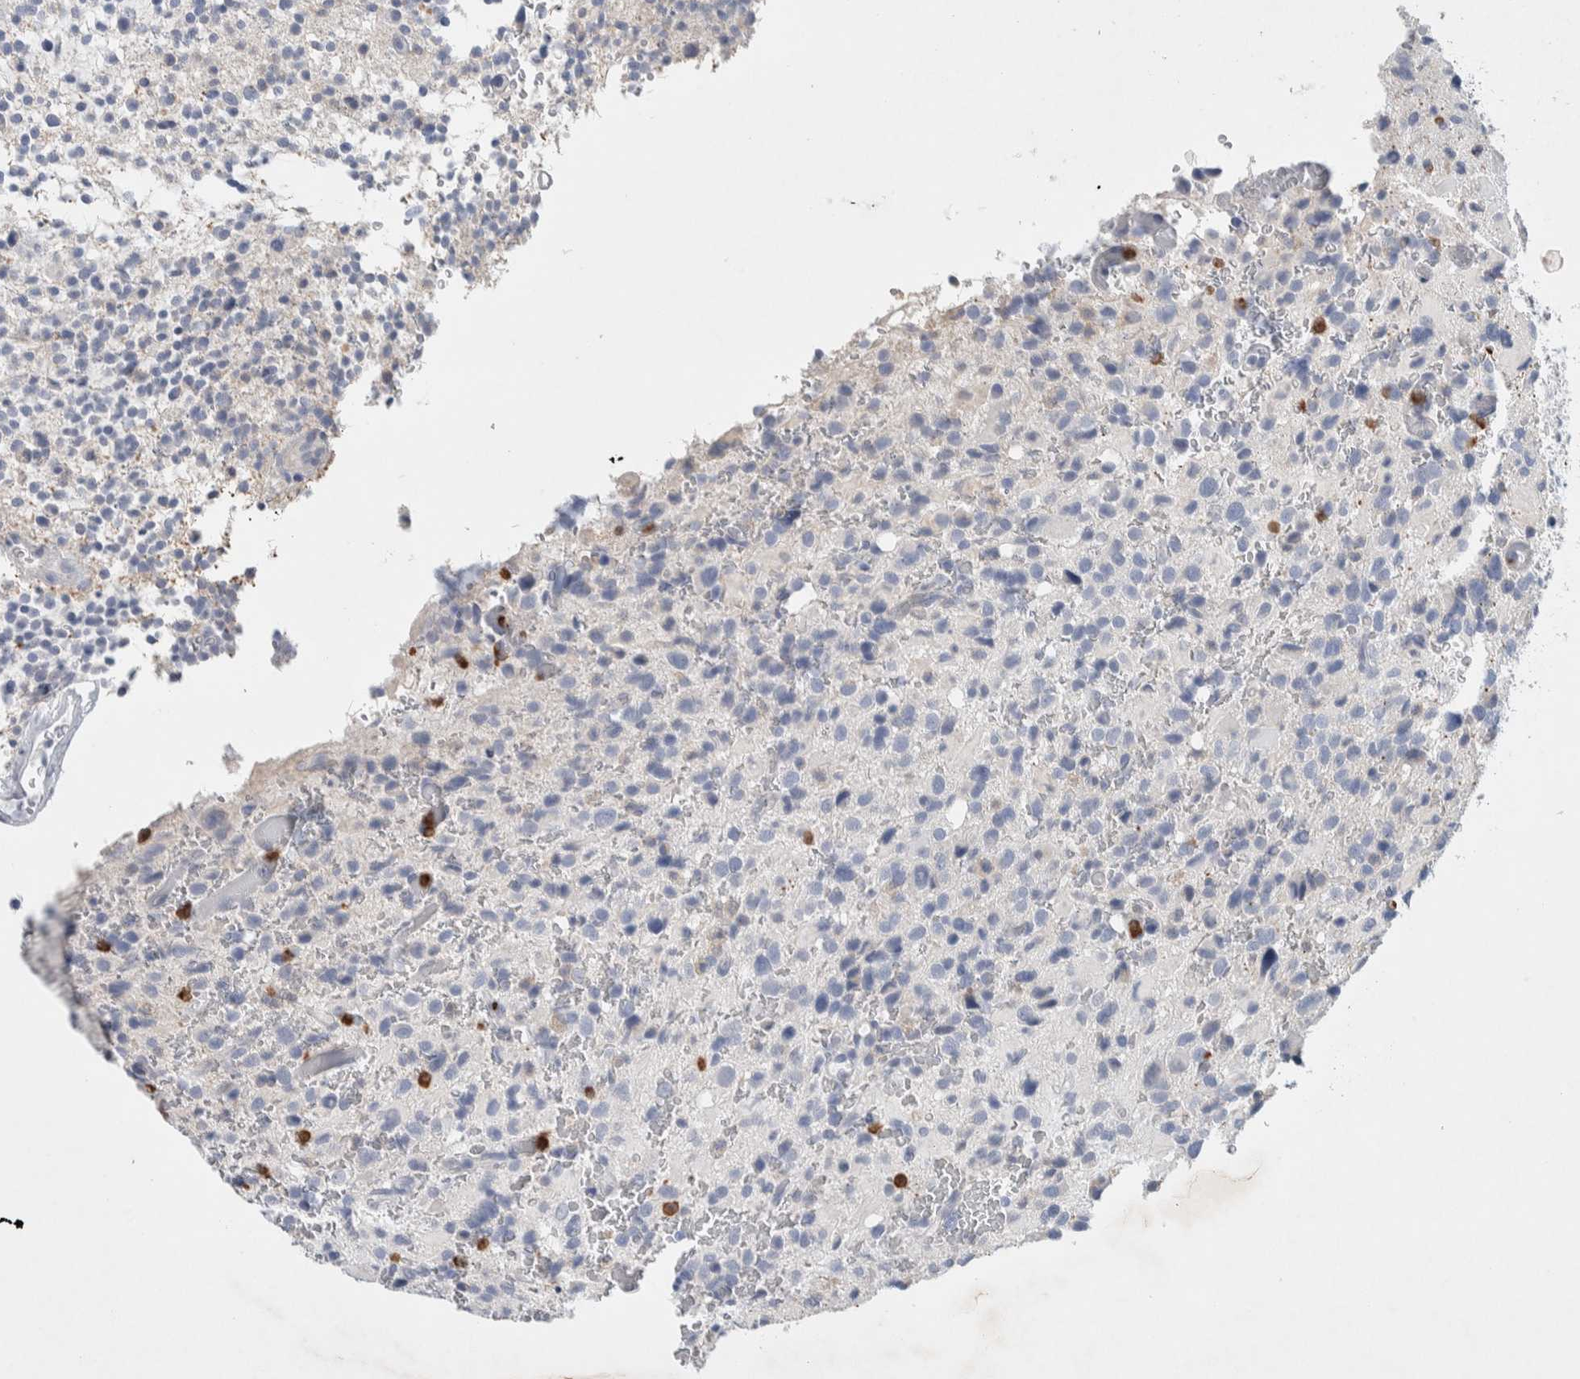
{"staining": {"intensity": "negative", "quantity": "none", "location": "none"}, "tissue": "glioma", "cell_type": "Tumor cells", "image_type": "cancer", "snomed": [{"axis": "morphology", "description": "Glioma, malignant, High grade"}, {"axis": "topography", "description": "Brain"}], "caption": "High magnification brightfield microscopy of glioma stained with DAB (3,3'-diaminobenzidine) (brown) and counterstained with hematoxylin (blue): tumor cells show no significant staining.", "gene": "NCF2", "patient": {"sex": "male", "age": 48}}